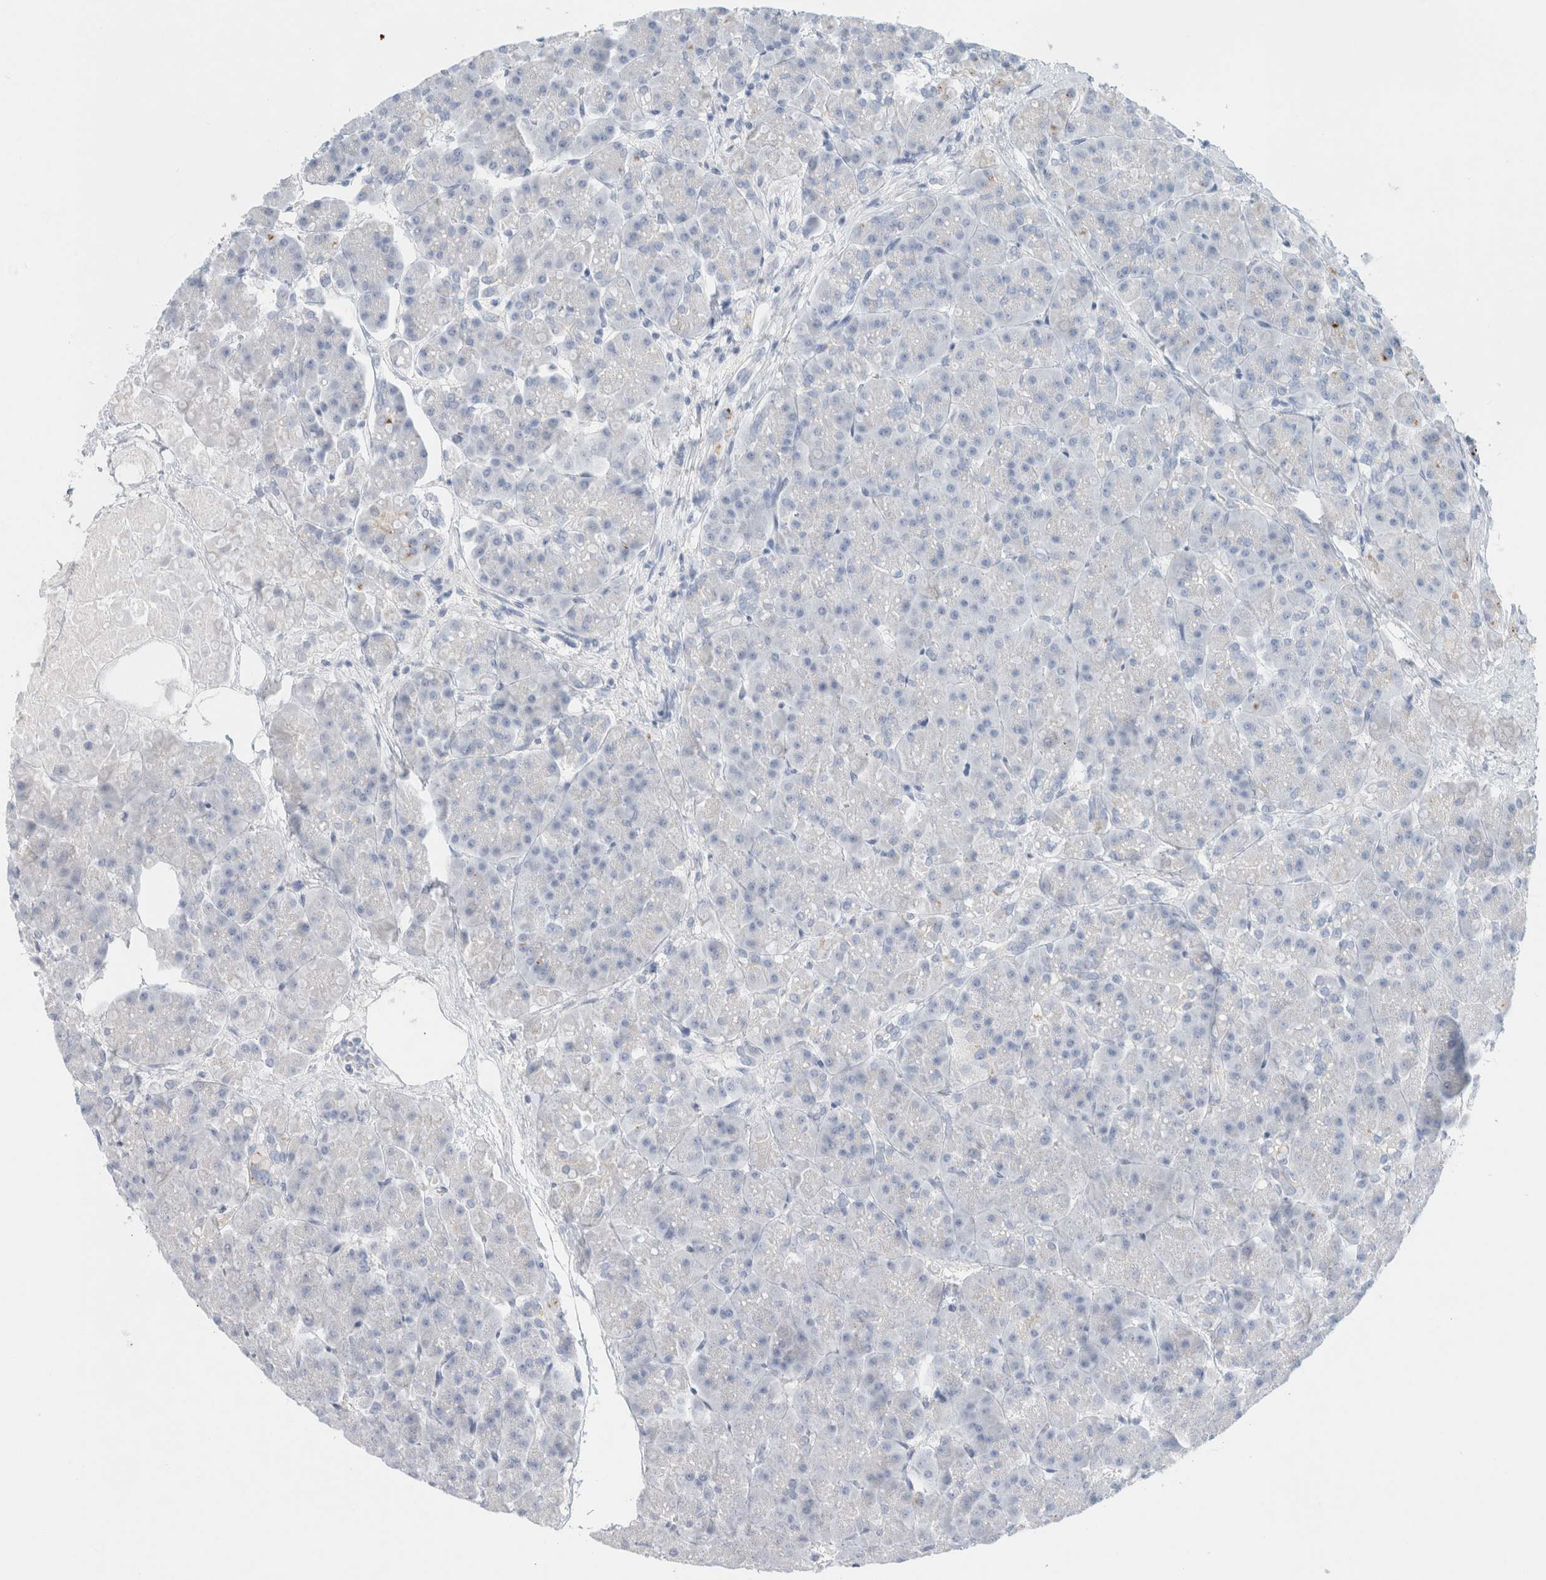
{"staining": {"intensity": "negative", "quantity": "none", "location": "none"}, "tissue": "pancreas", "cell_type": "Exocrine glandular cells", "image_type": "normal", "snomed": [{"axis": "morphology", "description": "Normal tissue, NOS"}, {"axis": "topography", "description": "Pancreas"}], "caption": "Immunohistochemistry (IHC) of normal human pancreas demonstrates no expression in exocrine glandular cells.", "gene": "CPQ", "patient": {"sex": "female", "age": 70}}